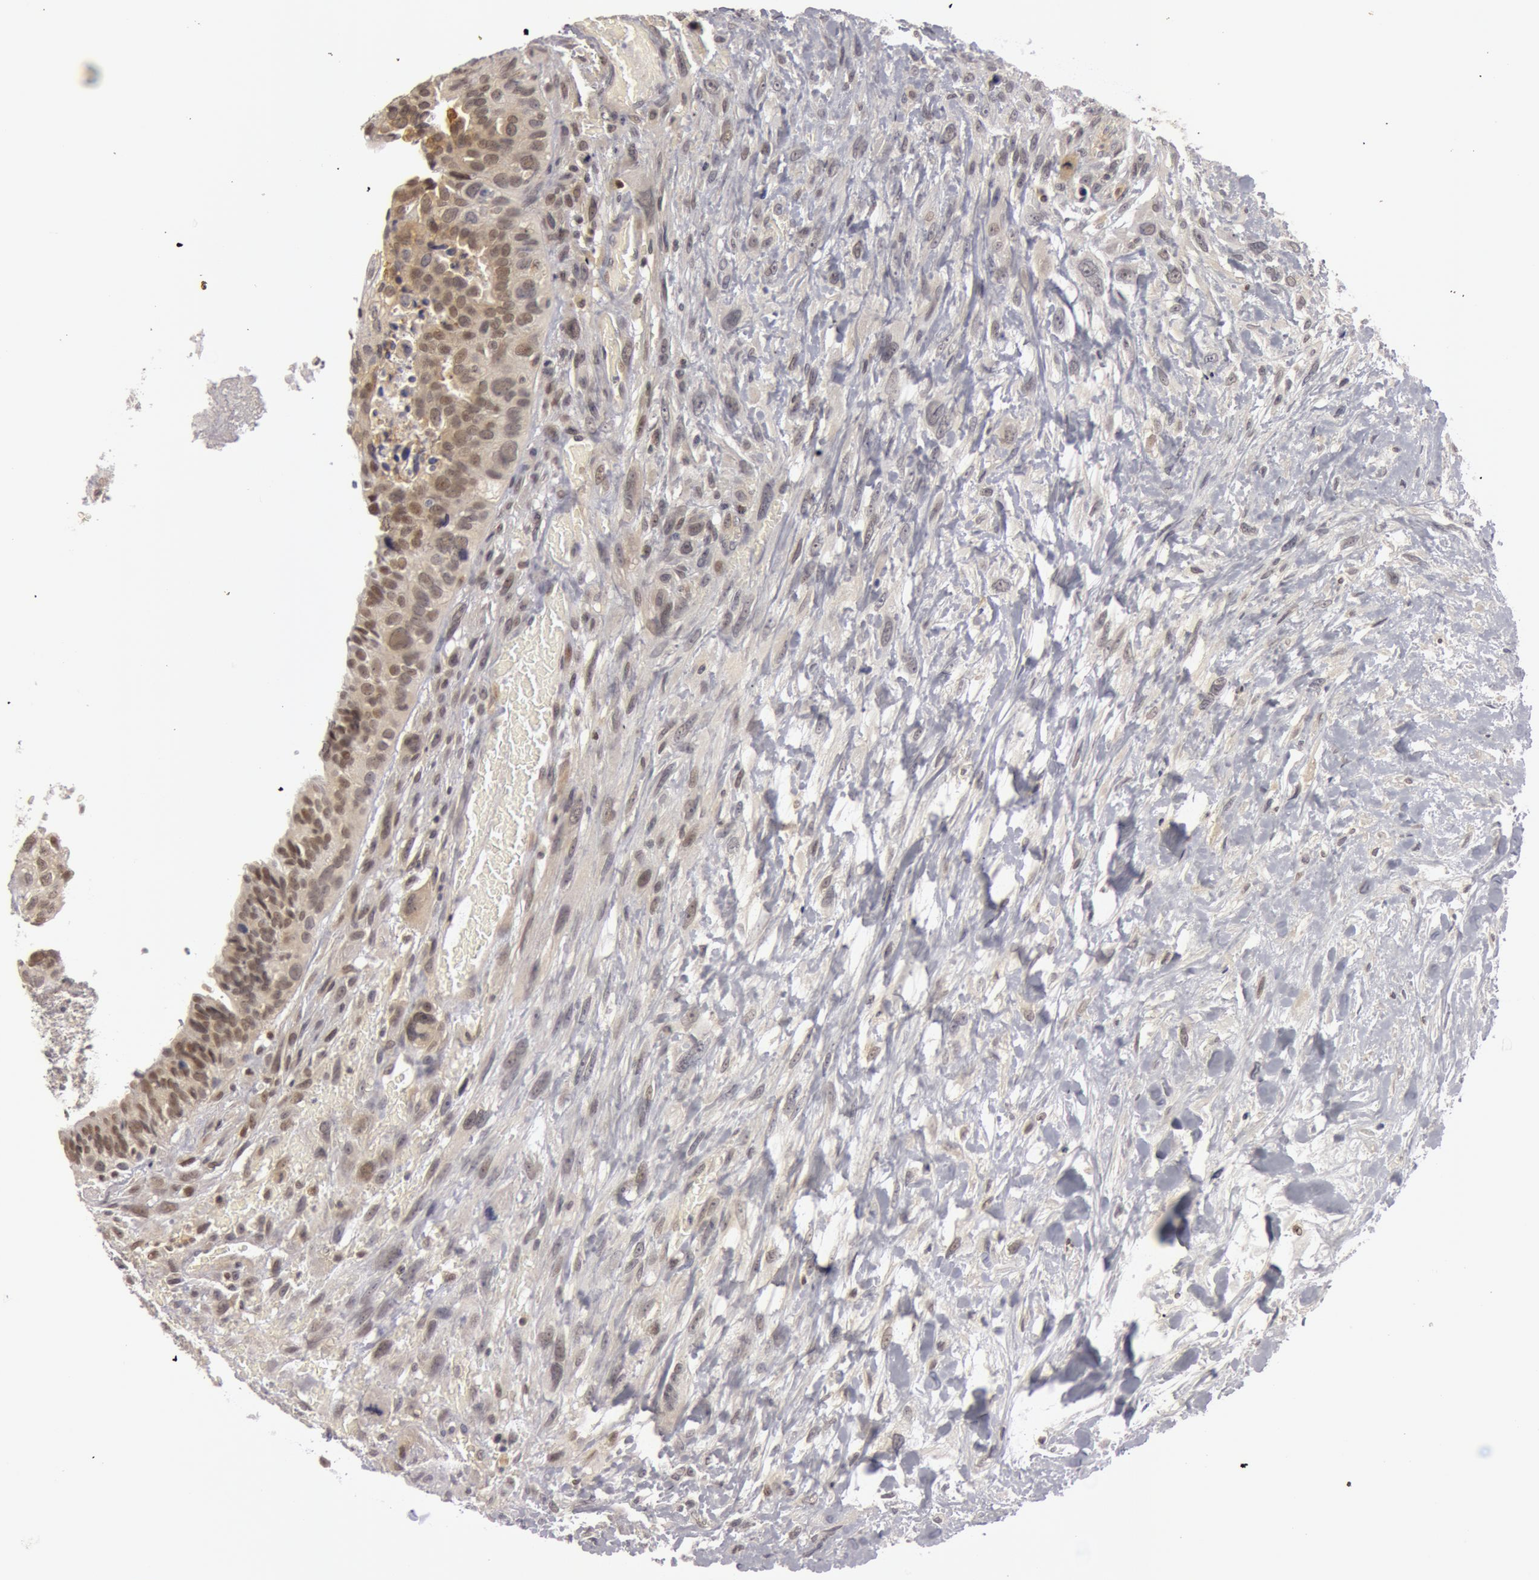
{"staining": {"intensity": "weak", "quantity": "25%-75%", "location": "nuclear"}, "tissue": "breast cancer", "cell_type": "Tumor cells", "image_type": "cancer", "snomed": [{"axis": "morphology", "description": "Neoplasm, malignant, NOS"}, {"axis": "topography", "description": "Breast"}], "caption": "This is a histology image of immunohistochemistry (IHC) staining of breast cancer (malignant neoplasm), which shows weak staining in the nuclear of tumor cells.", "gene": "OASL", "patient": {"sex": "female", "age": 50}}